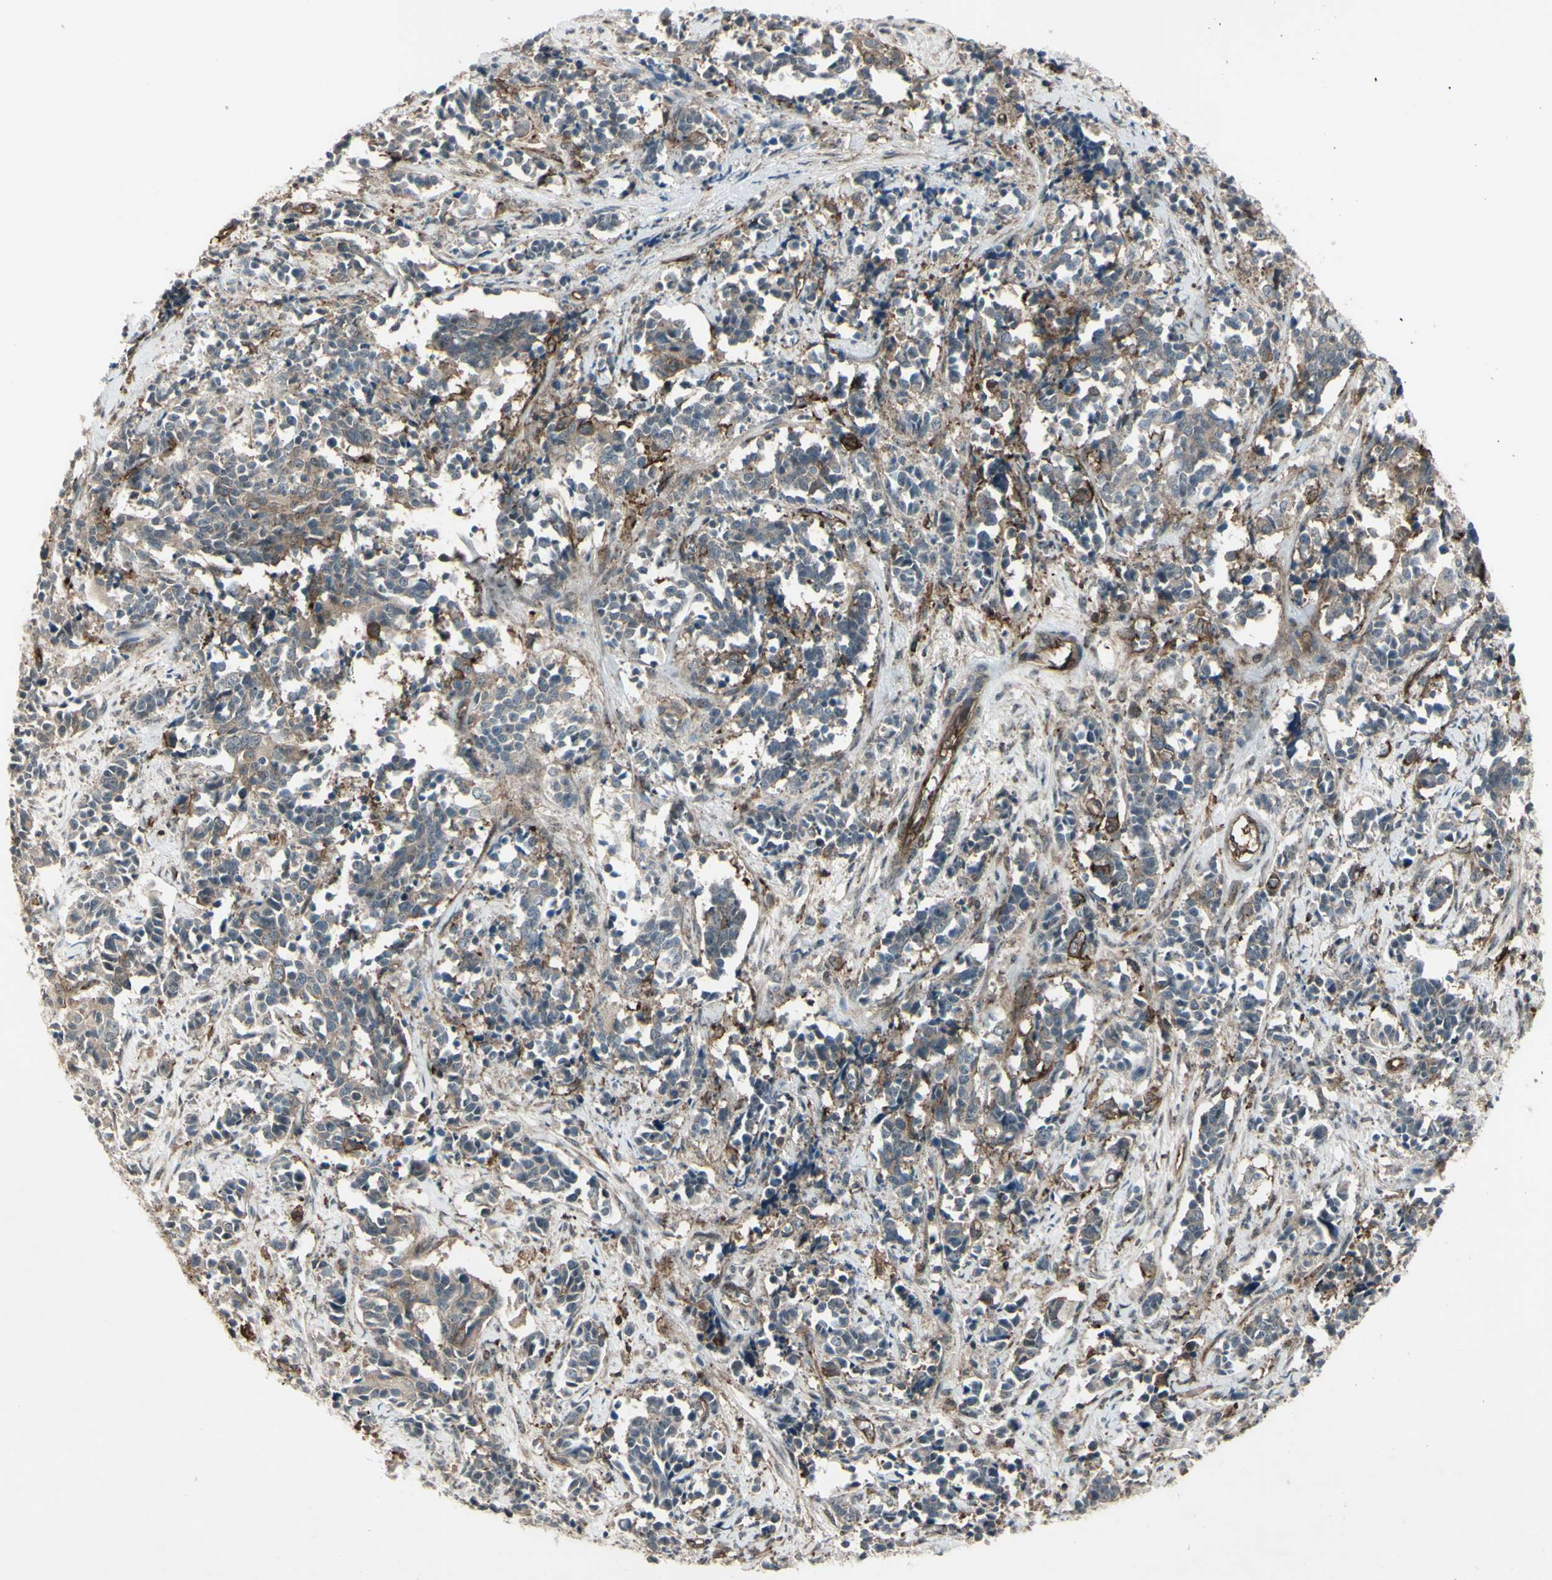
{"staining": {"intensity": "weak", "quantity": ">75%", "location": "cytoplasmic/membranous"}, "tissue": "cervical cancer", "cell_type": "Tumor cells", "image_type": "cancer", "snomed": [{"axis": "morphology", "description": "Normal tissue, NOS"}, {"axis": "morphology", "description": "Squamous cell carcinoma, NOS"}, {"axis": "topography", "description": "Cervix"}], "caption": "Weak cytoplasmic/membranous protein staining is identified in approximately >75% of tumor cells in cervical cancer (squamous cell carcinoma).", "gene": "FXYD5", "patient": {"sex": "female", "age": 35}}